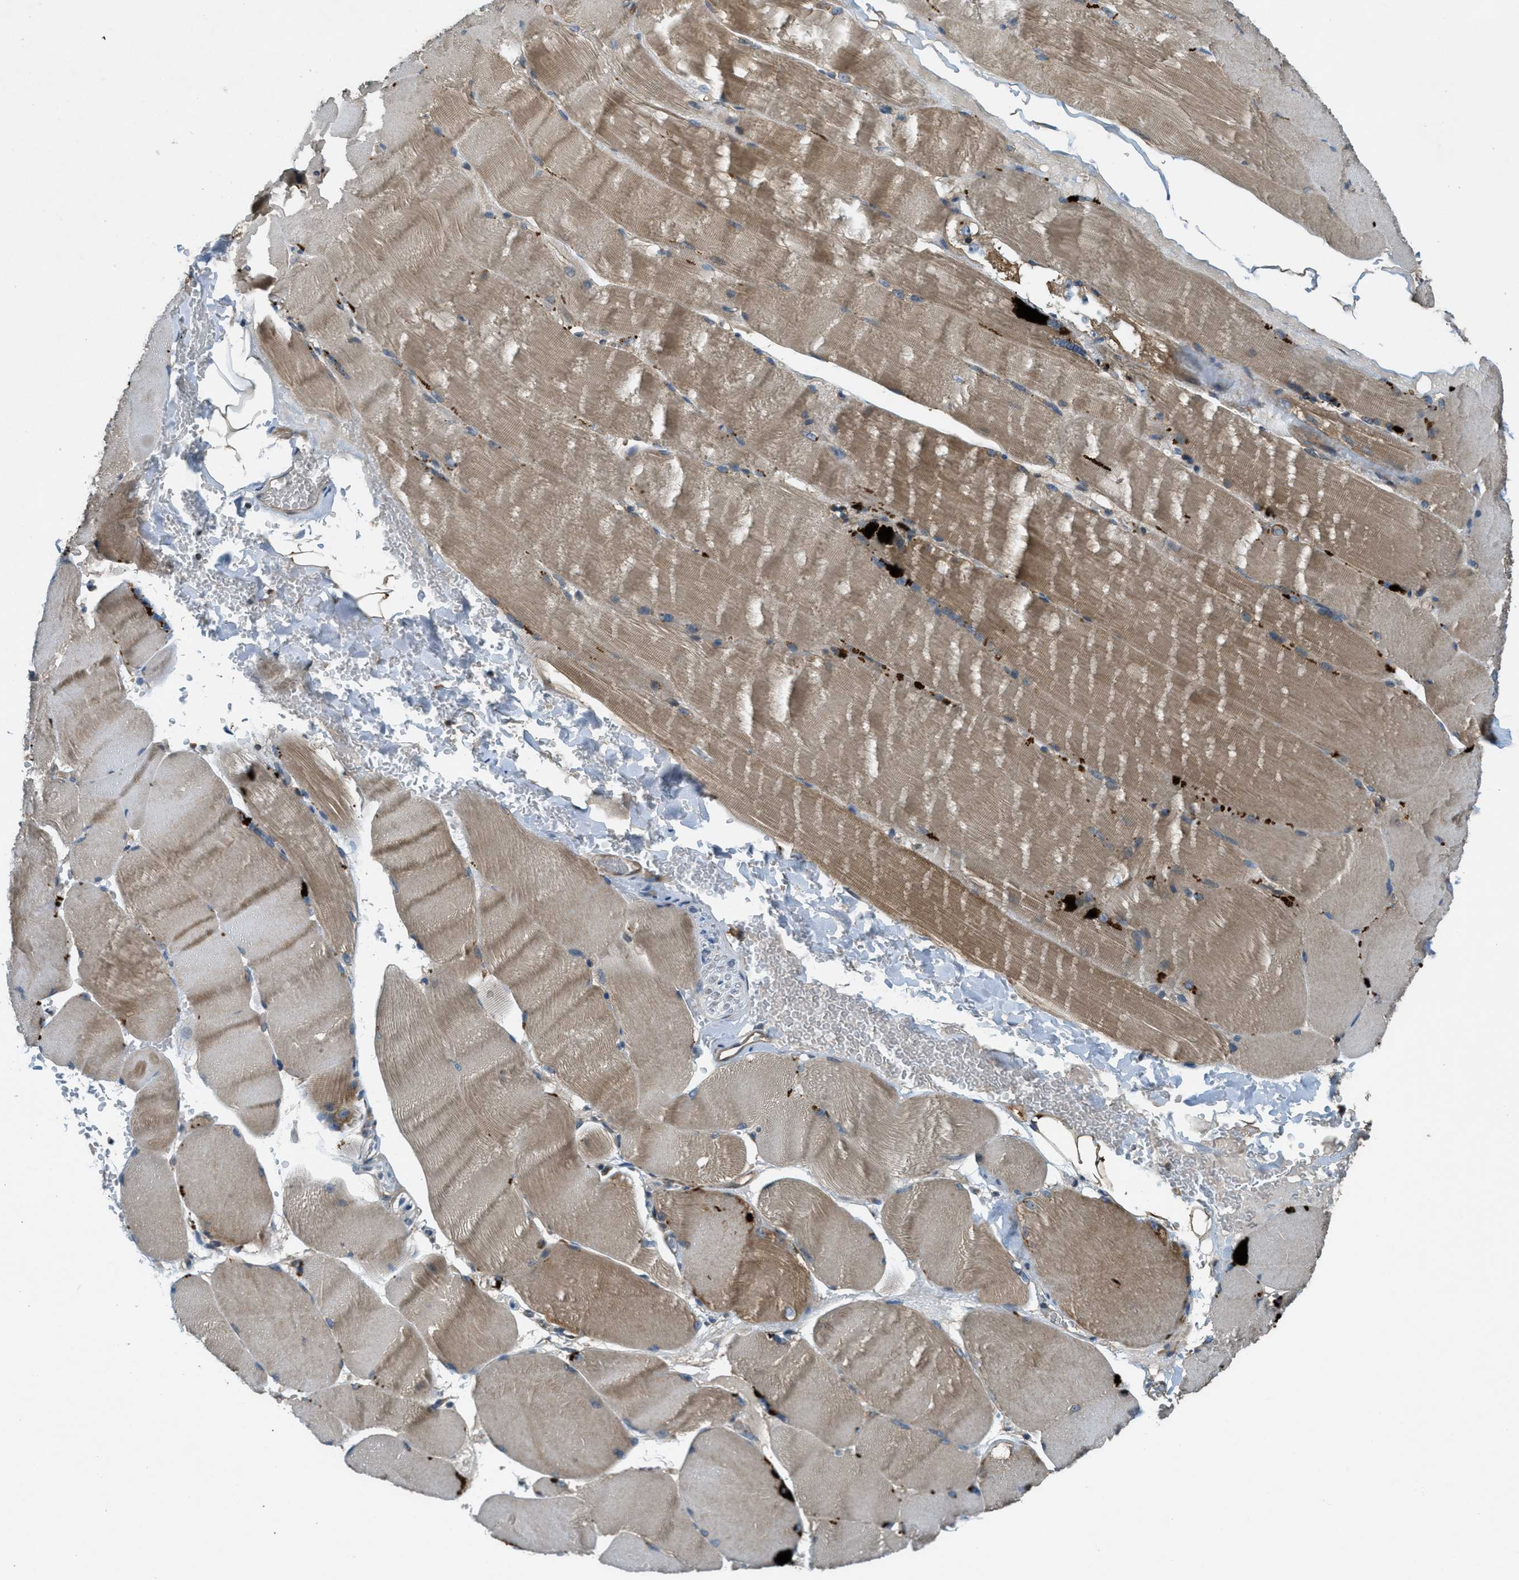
{"staining": {"intensity": "moderate", "quantity": ">75%", "location": "cytoplasmic/membranous"}, "tissue": "skeletal muscle", "cell_type": "Myocytes", "image_type": "normal", "snomed": [{"axis": "morphology", "description": "Normal tissue, NOS"}, {"axis": "topography", "description": "Skin"}, {"axis": "topography", "description": "Skeletal muscle"}], "caption": "An immunohistochemistry histopathology image of unremarkable tissue is shown. Protein staining in brown highlights moderate cytoplasmic/membranous positivity in skeletal muscle within myocytes.", "gene": "VEZT", "patient": {"sex": "male", "age": 83}}